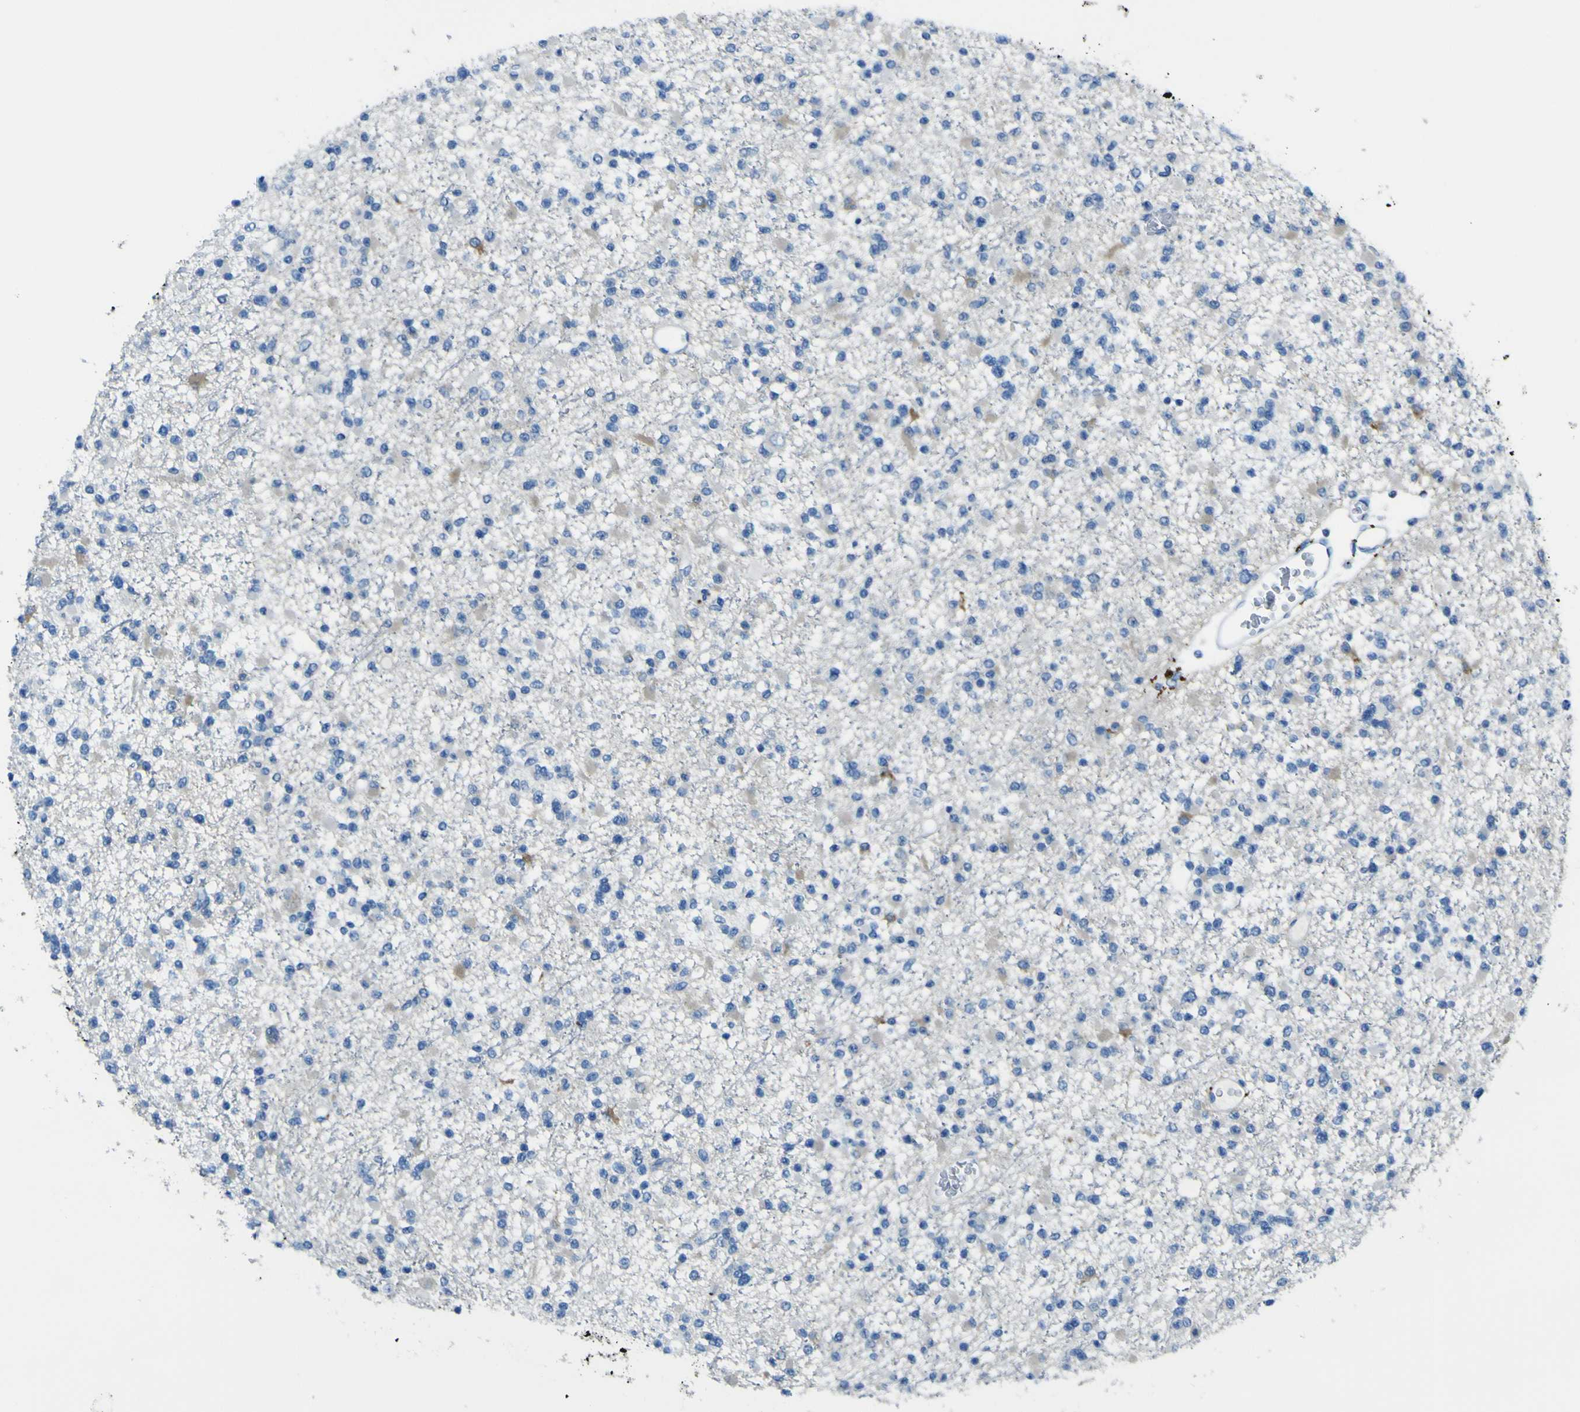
{"staining": {"intensity": "negative", "quantity": "none", "location": "none"}, "tissue": "glioma", "cell_type": "Tumor cells", "image_type": "cancer", "snomed": [{"axis": "morphology", "description": "Glioma, malignant, Low grade"}, {"axis": "topography", "description": "Brain"}], "caption": "High power microscopy micrograph of an immunohistochemistry (IHC) photomicrograph of glioma, revealing no significant staining in tumor cells.", "gene": "PHKG1", "patient": {"sex": "female", "age": 22}}